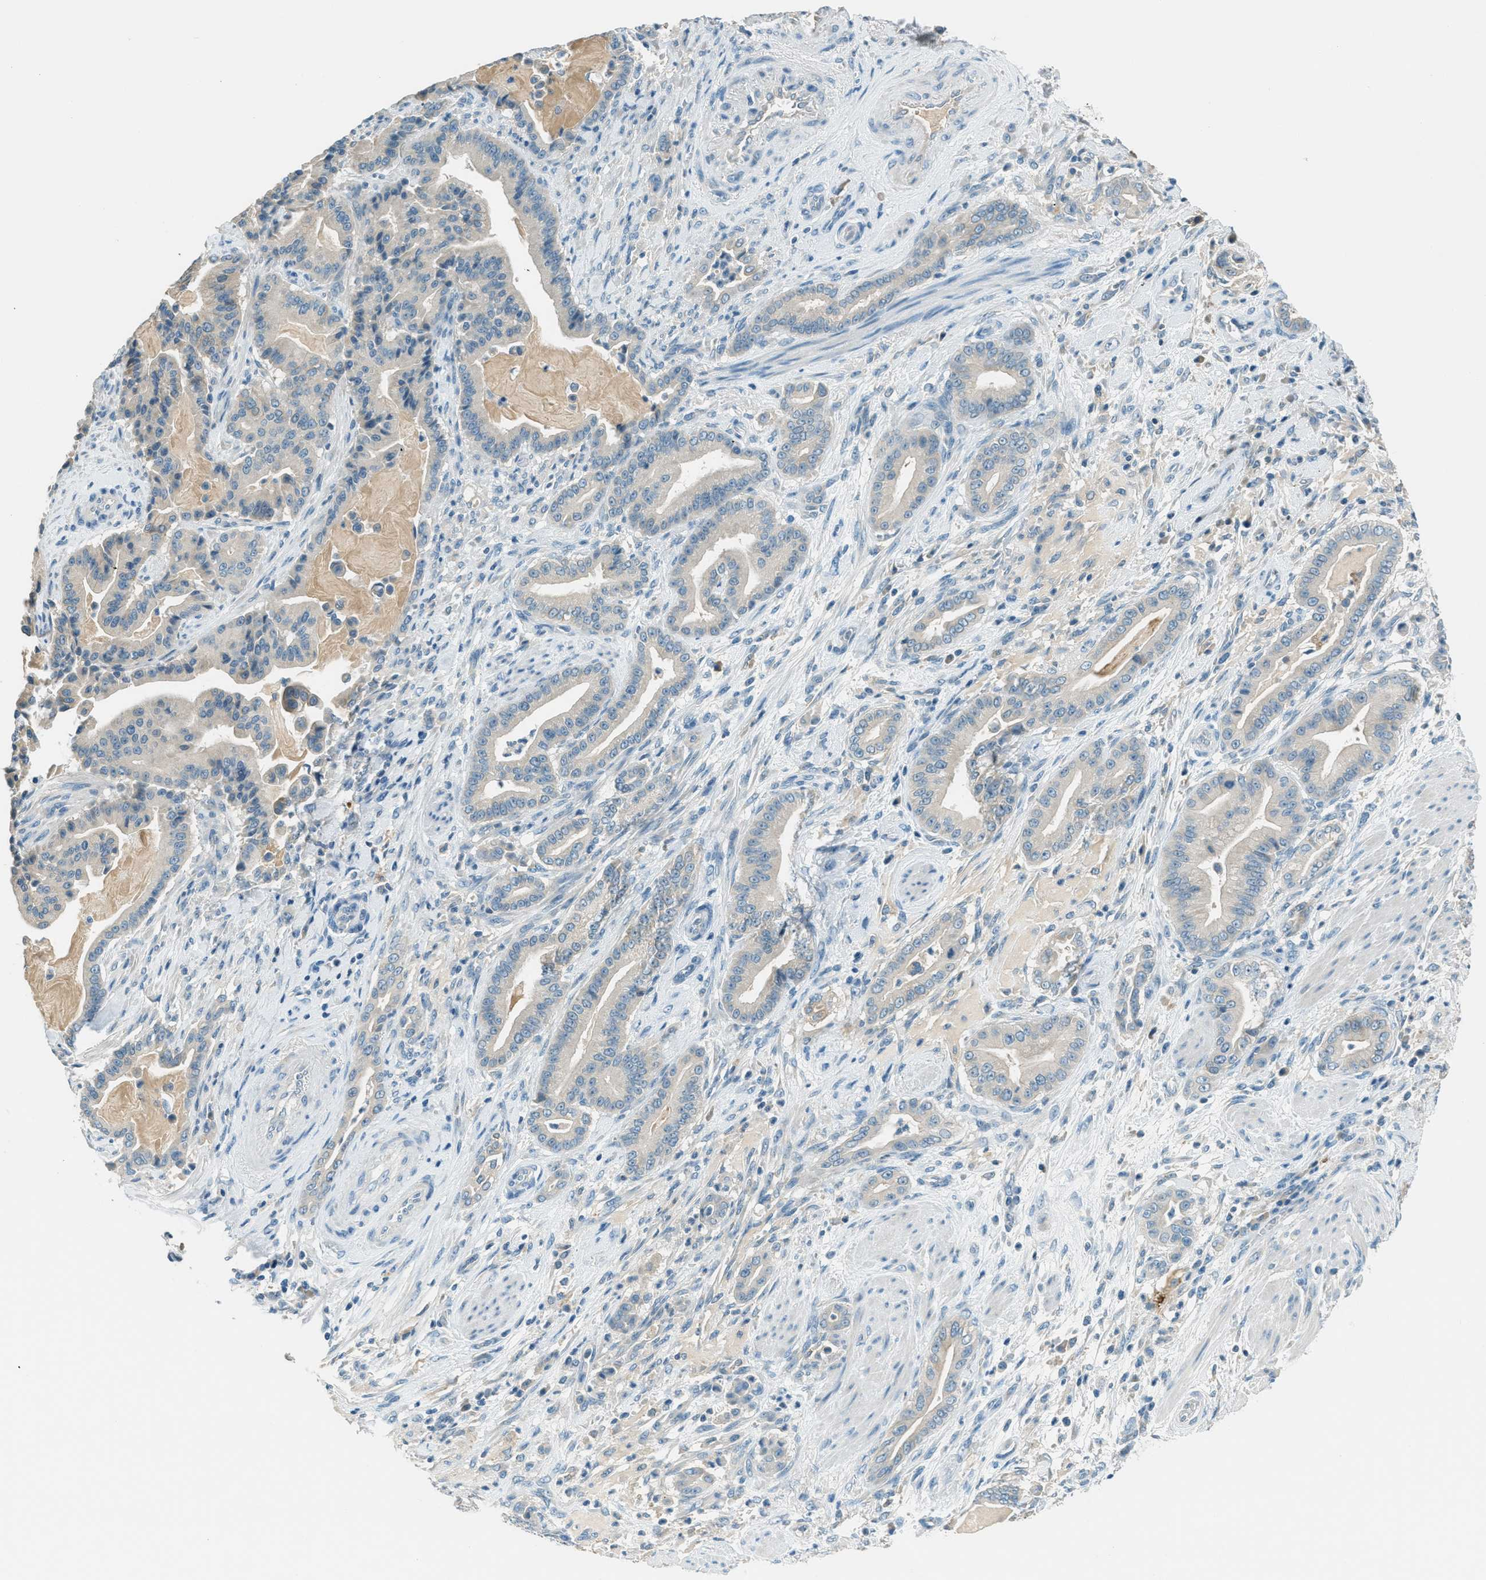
{"staining": {"intensity": "weak", "quantity": "<25%", "location": "cytoplasmic/membranous"}, "tissue": "pancreatic cancer", "cell_type": "Tumor cells", "image_type": "cancer", "snomed": [{"axis": "morphology", "description": "Normal tissue, NOS"}, {"axis": "morphology", "description": "Adenocarcinoma, NOS"}, {"axis": "topography", "description": "Pancreas"}], "caption": "Immunohistochemistry image of neoplastic tissue: human pancreatic cancer stained with DAB demonstrates no significant protein expression in tumor cells.", "gene": "MSLN", "patient": {"sex": "male", "age": 63}}